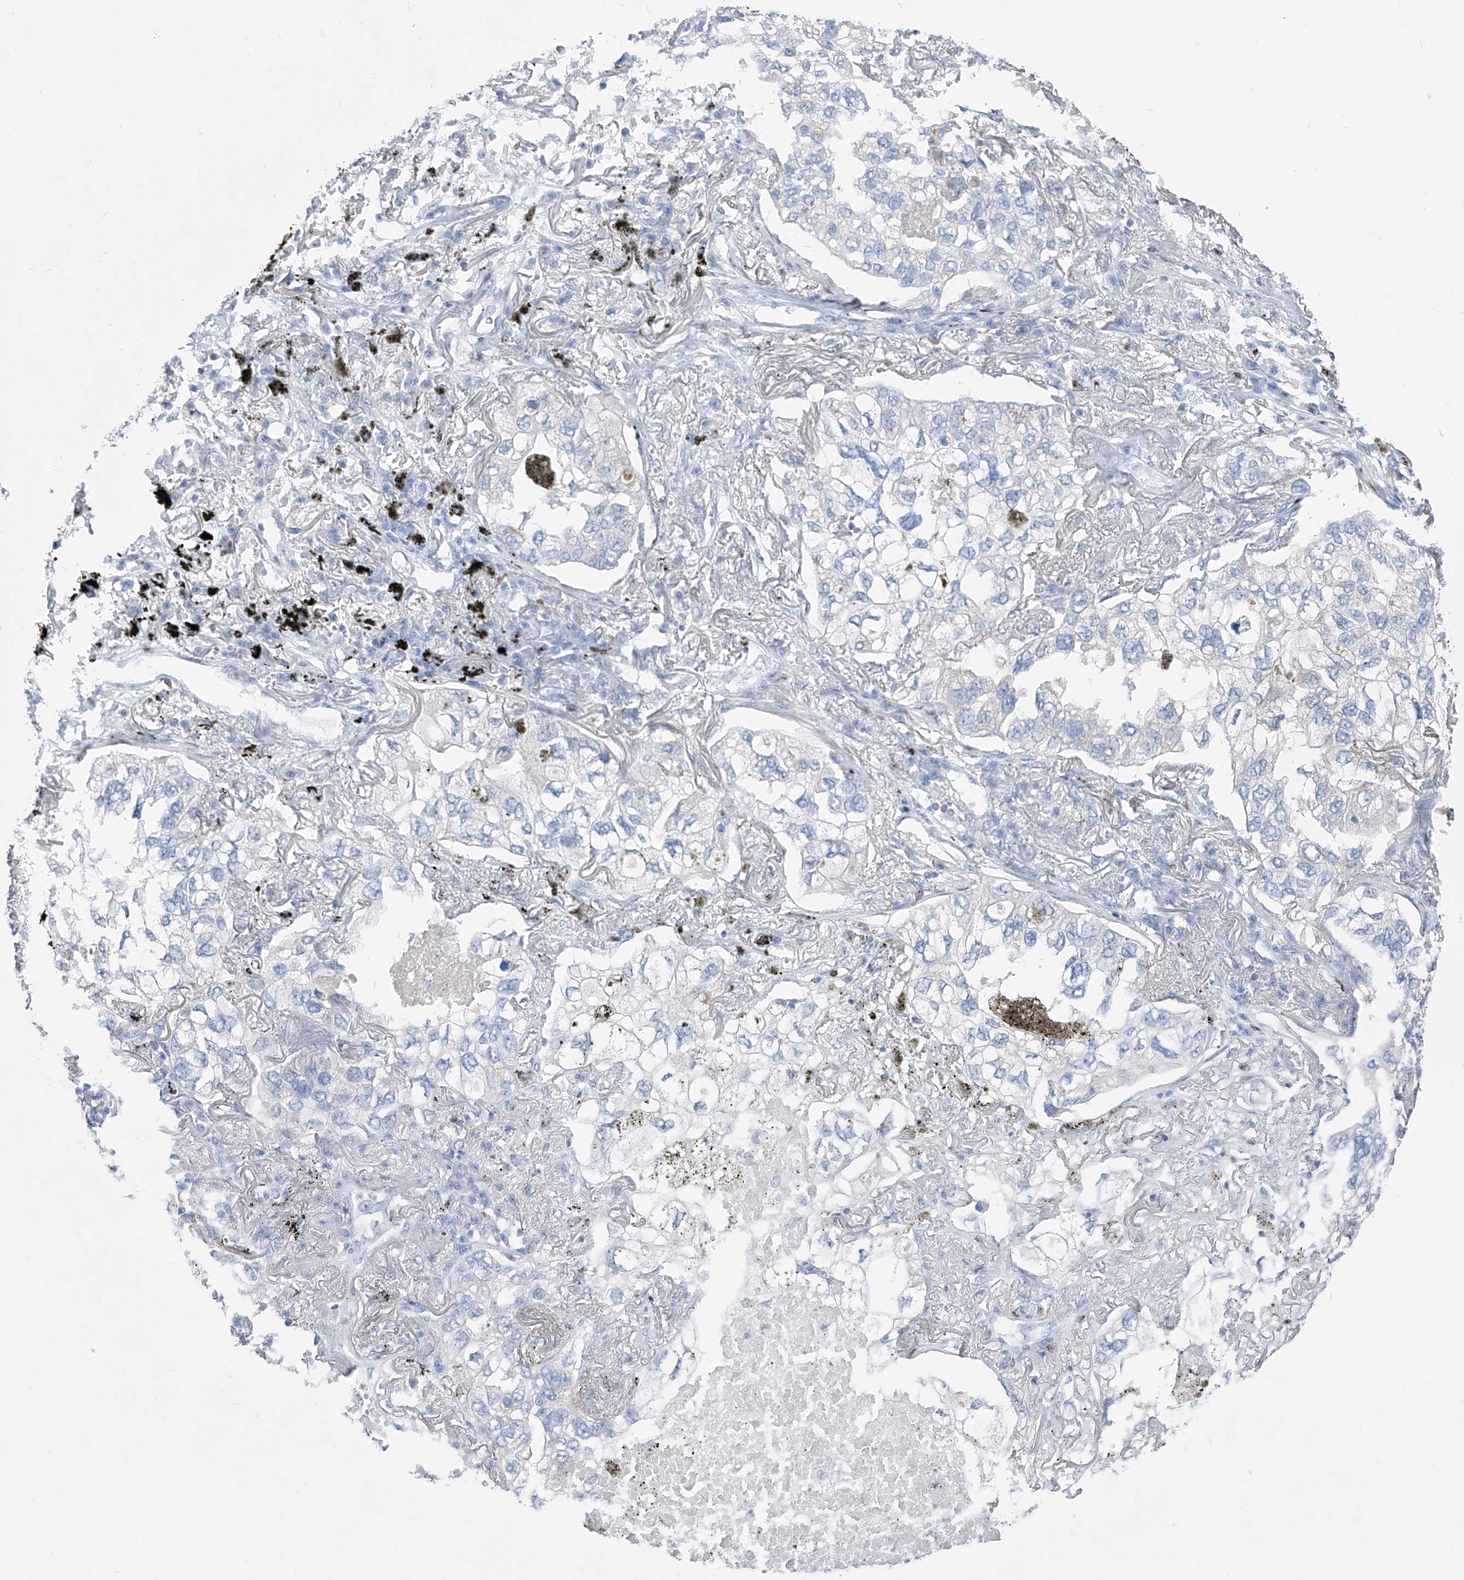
{"staining": {"intensity": "negative", "quantity": "none", "location": "none"}, "tissue": "lung cancer", "cell_type": "Tumor cells", "image_type": "cancer", "snomed": [{"axis": "morphology", "description": "Adenocarcinoma, NOS"}, {"axis": "topography", "description": "Lung"}], "caption": "Lung adenocarcinoma was stained to show a protein in brown. There is no significant positivity in tumor cells.", "gene": "FRS3", "patient": {"sex": "male", "age": 65}}